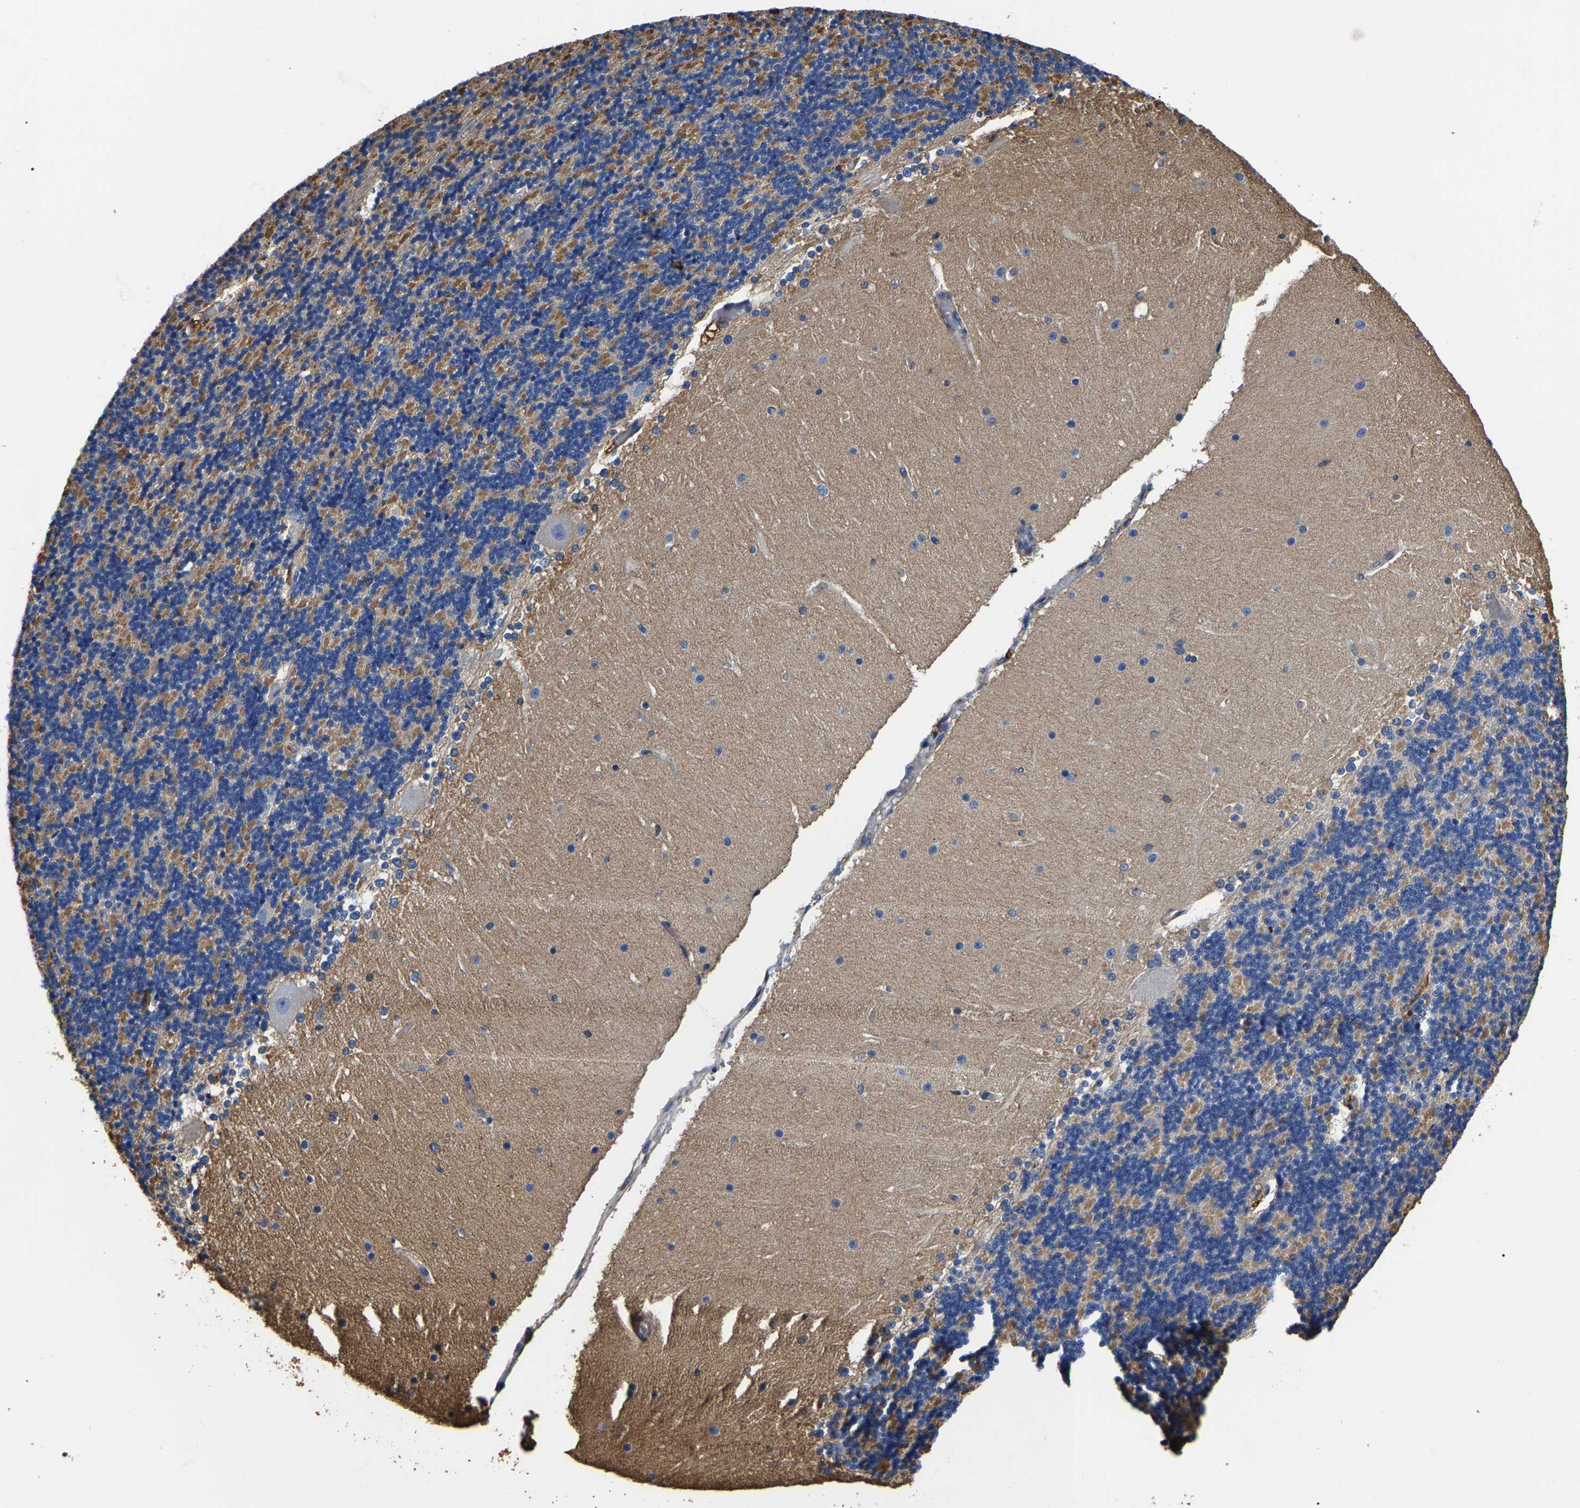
{"staining": {"intensity": "moderate", "quantity": "<25%", "location": "cytoplasmic/membranous"}, "tissue": "cerebellum", "cell_type": "Cells in granular layer", "image_type": "normal", "snomed": [{"axis": "morphology", "description": "Normal tissue, NOS"}, {"axis": "topography", "description": "Cerebellum"}], "caption": "Cerebellum stained with DAB (3,3'-diaminobenzidine) immunohistochemistry displays low levels of moderate cytoplasmic/membranous expression in approximately <25% of cells in granular layer. (Stains: DAB (3,3'-diaminobenzidine) in brown, nuclei in blue, Microscopy: brightfield microscopy at high magnification).", "gene": "ARMT1", "patient": {"sex": "female", "age": 19}}